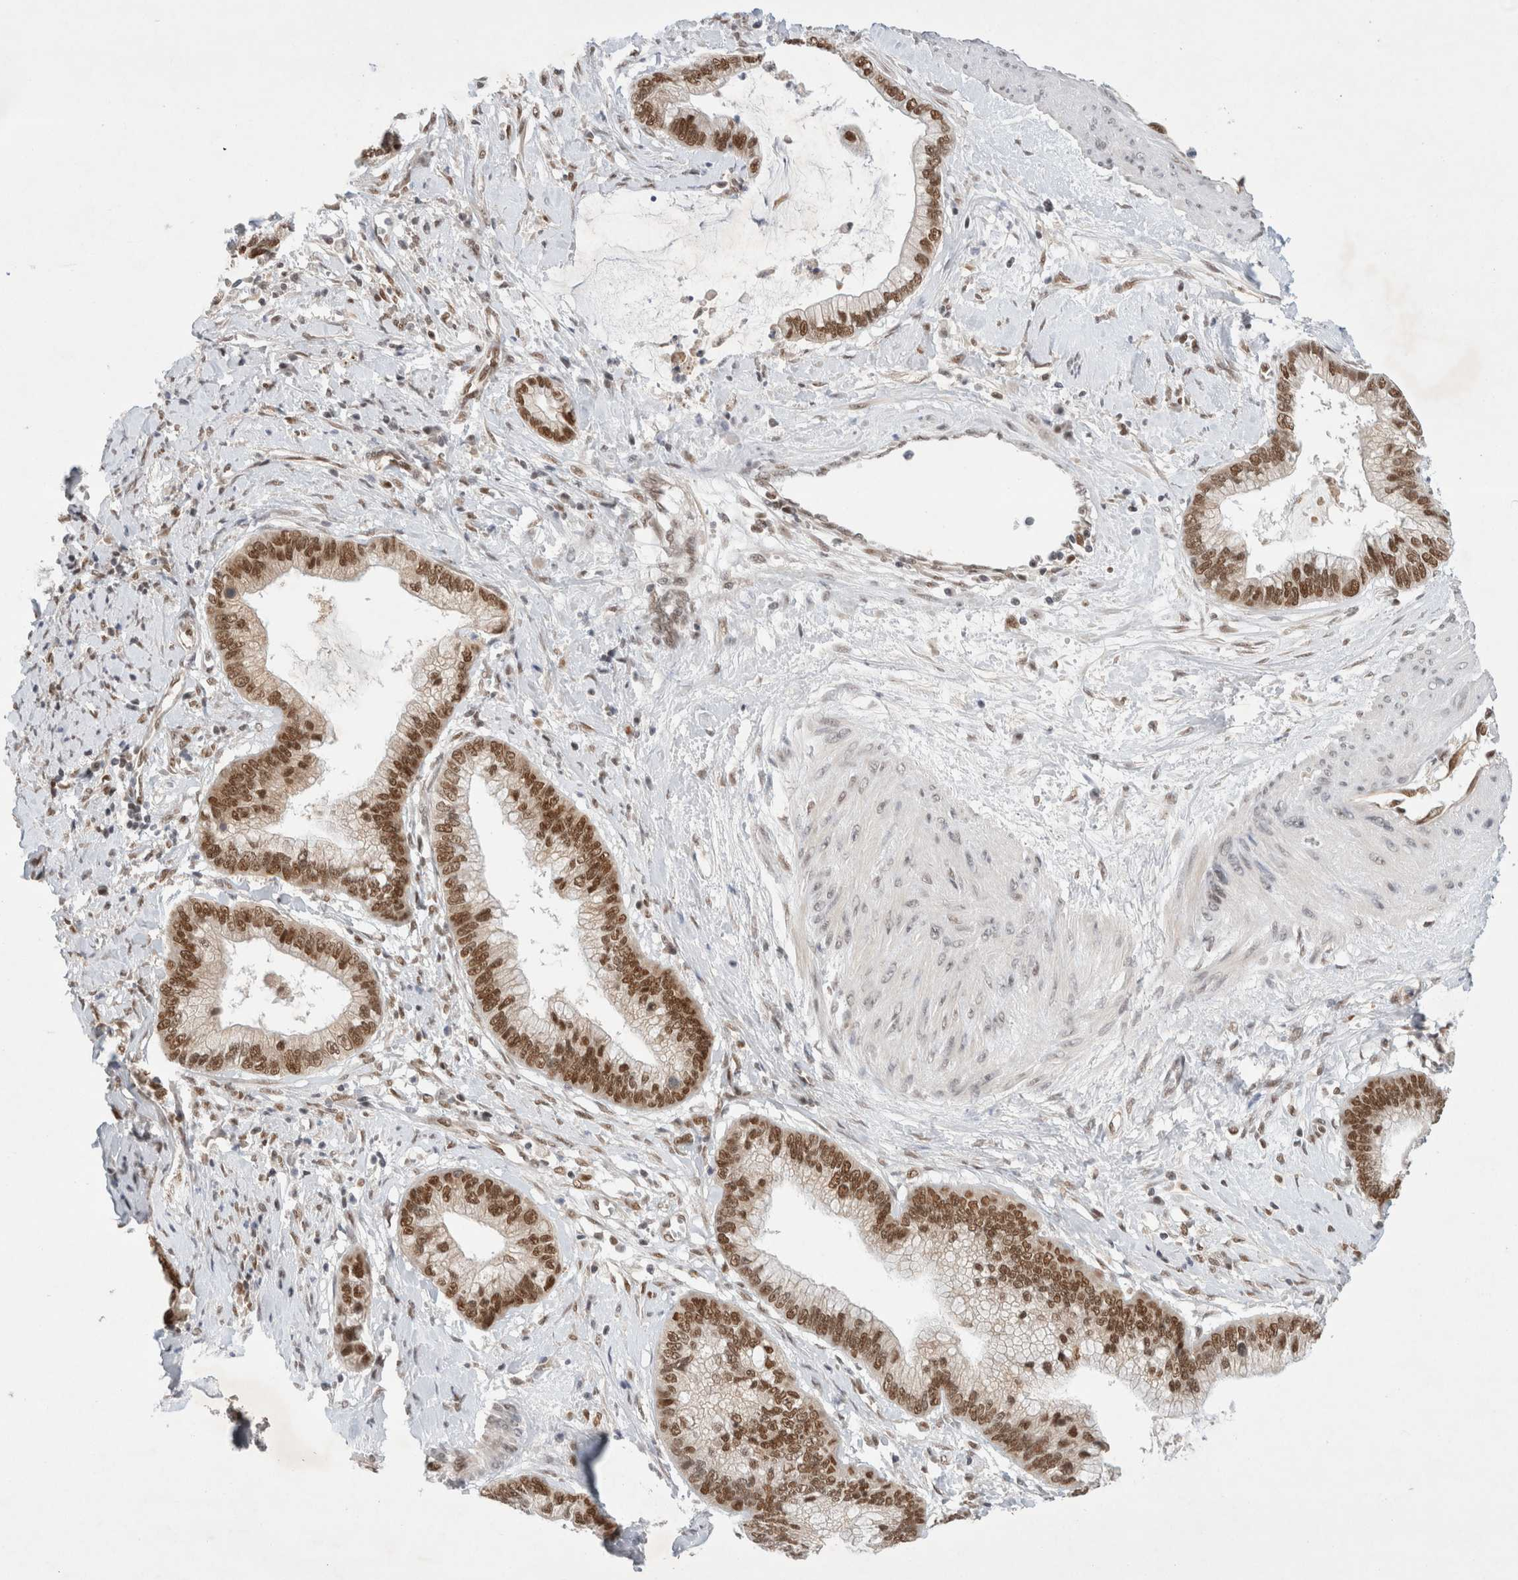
{"staining": {"intensity": "strong", "quantity": ">75%", "location": "nuclear"}, "tissue": "cervical cancer", "cell_type": "Tumor cells", "image_type": "cancer", "snomed": [{"axis": "morphology", "description": "Adenocarcinoma, NOS"}, {"axis": "topography", "description": "Cervix"}], "caption": "Protein expression analysis of human cervical adenocarcinoma reveals strong nuclear positivity in approximately >75% of tumor cells.", "gene": "GTF2I", "patient": {"sex": "female", "age": 44}}